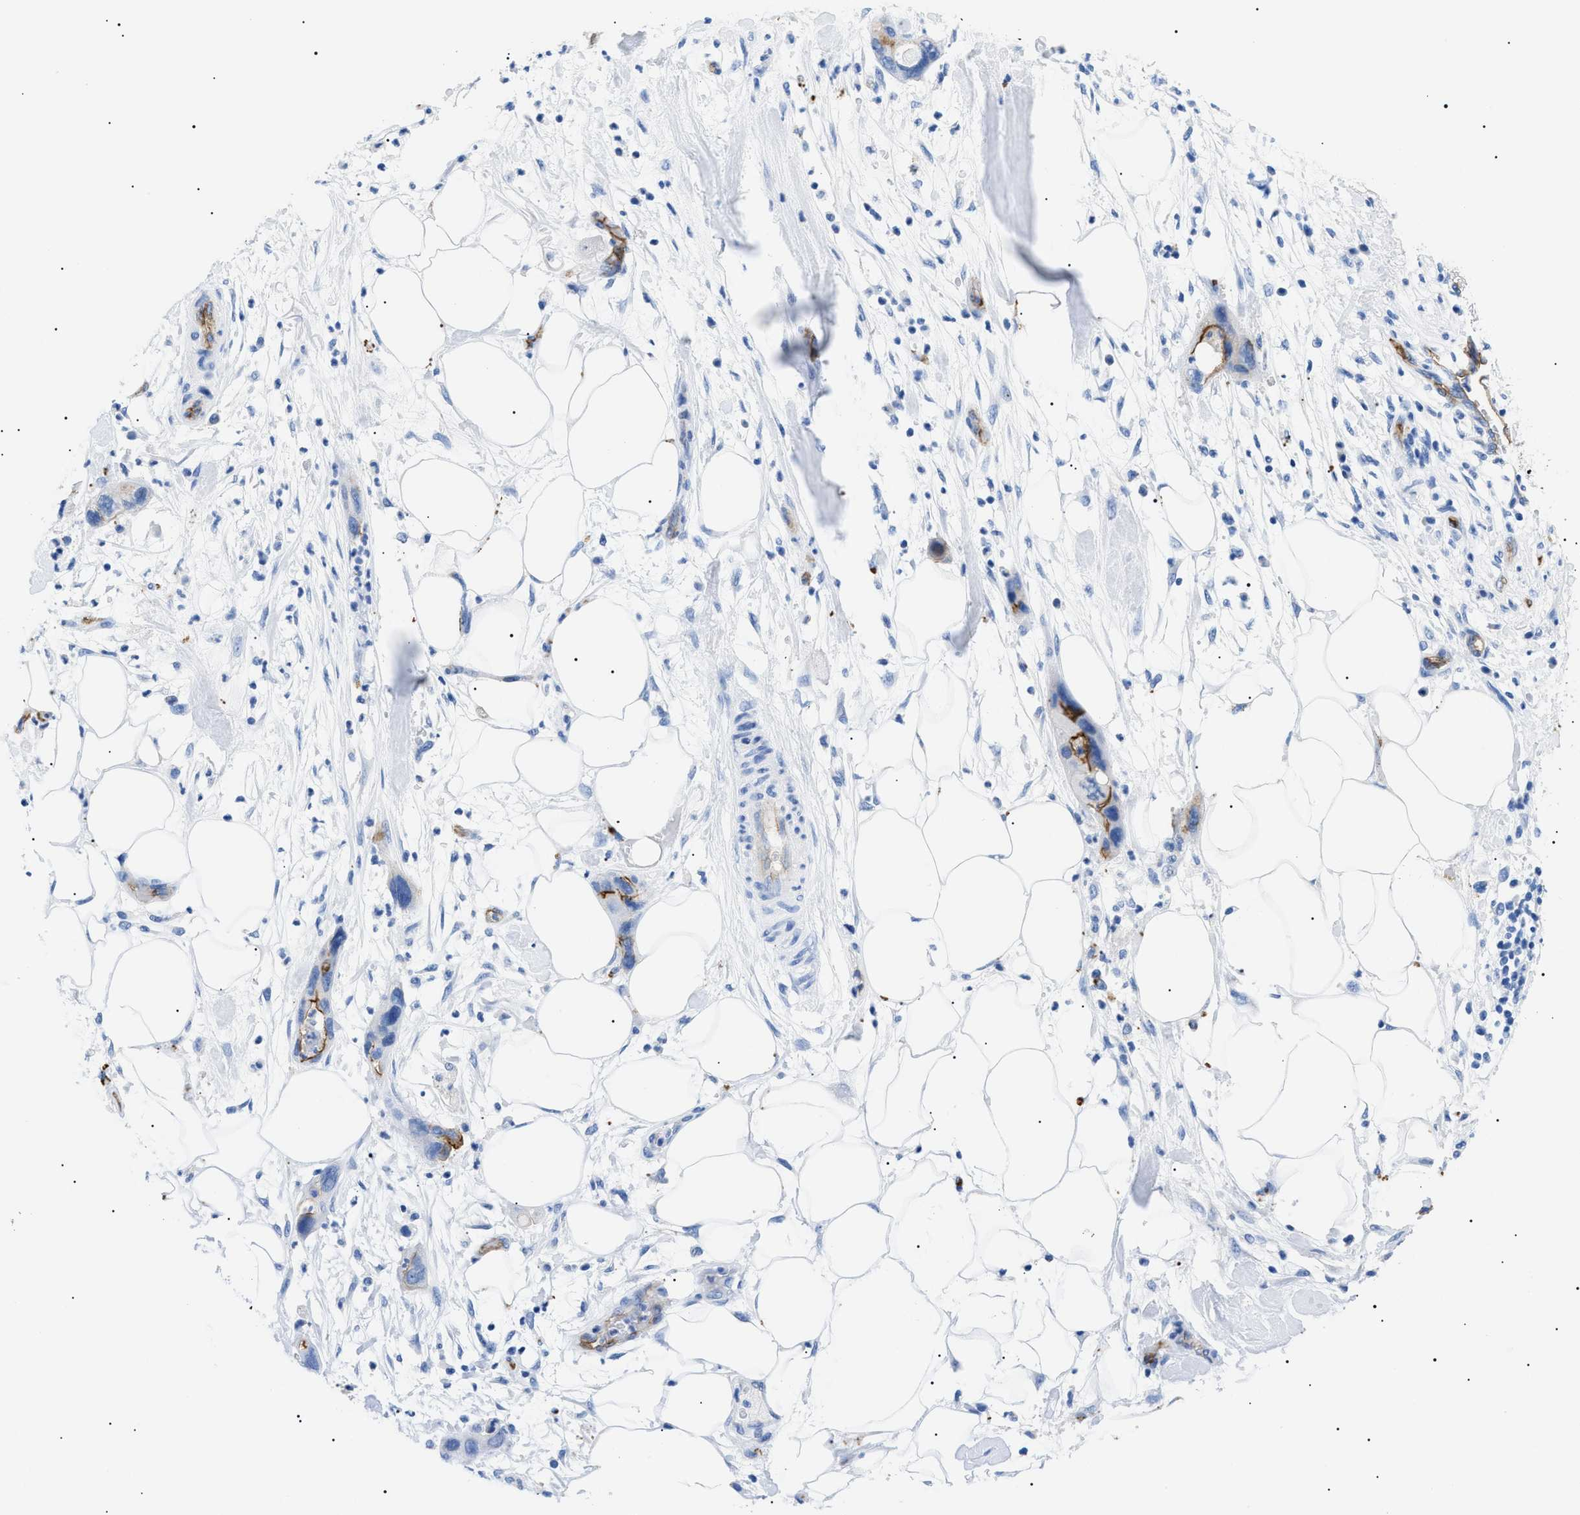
{"staining": {"intensity": "negative", "quantity": "none", "location": "none"}, "tissue": "pancreatic cancer", "cell_type": "Tumor cells", "image_type": "cancer", "snomed": [{"axis": "morphology", "description": "Adenocarcinoma, NOS"}, {"axis": "topography", "description": "Pancreas"}], "caption": "This is an immunohistochemistry photomicrograph of pancreatic adenocarcinoma. There is no expression in tumor cells.", "gene": "PODXL", "patient": {"sex": "female", "age": 71}}